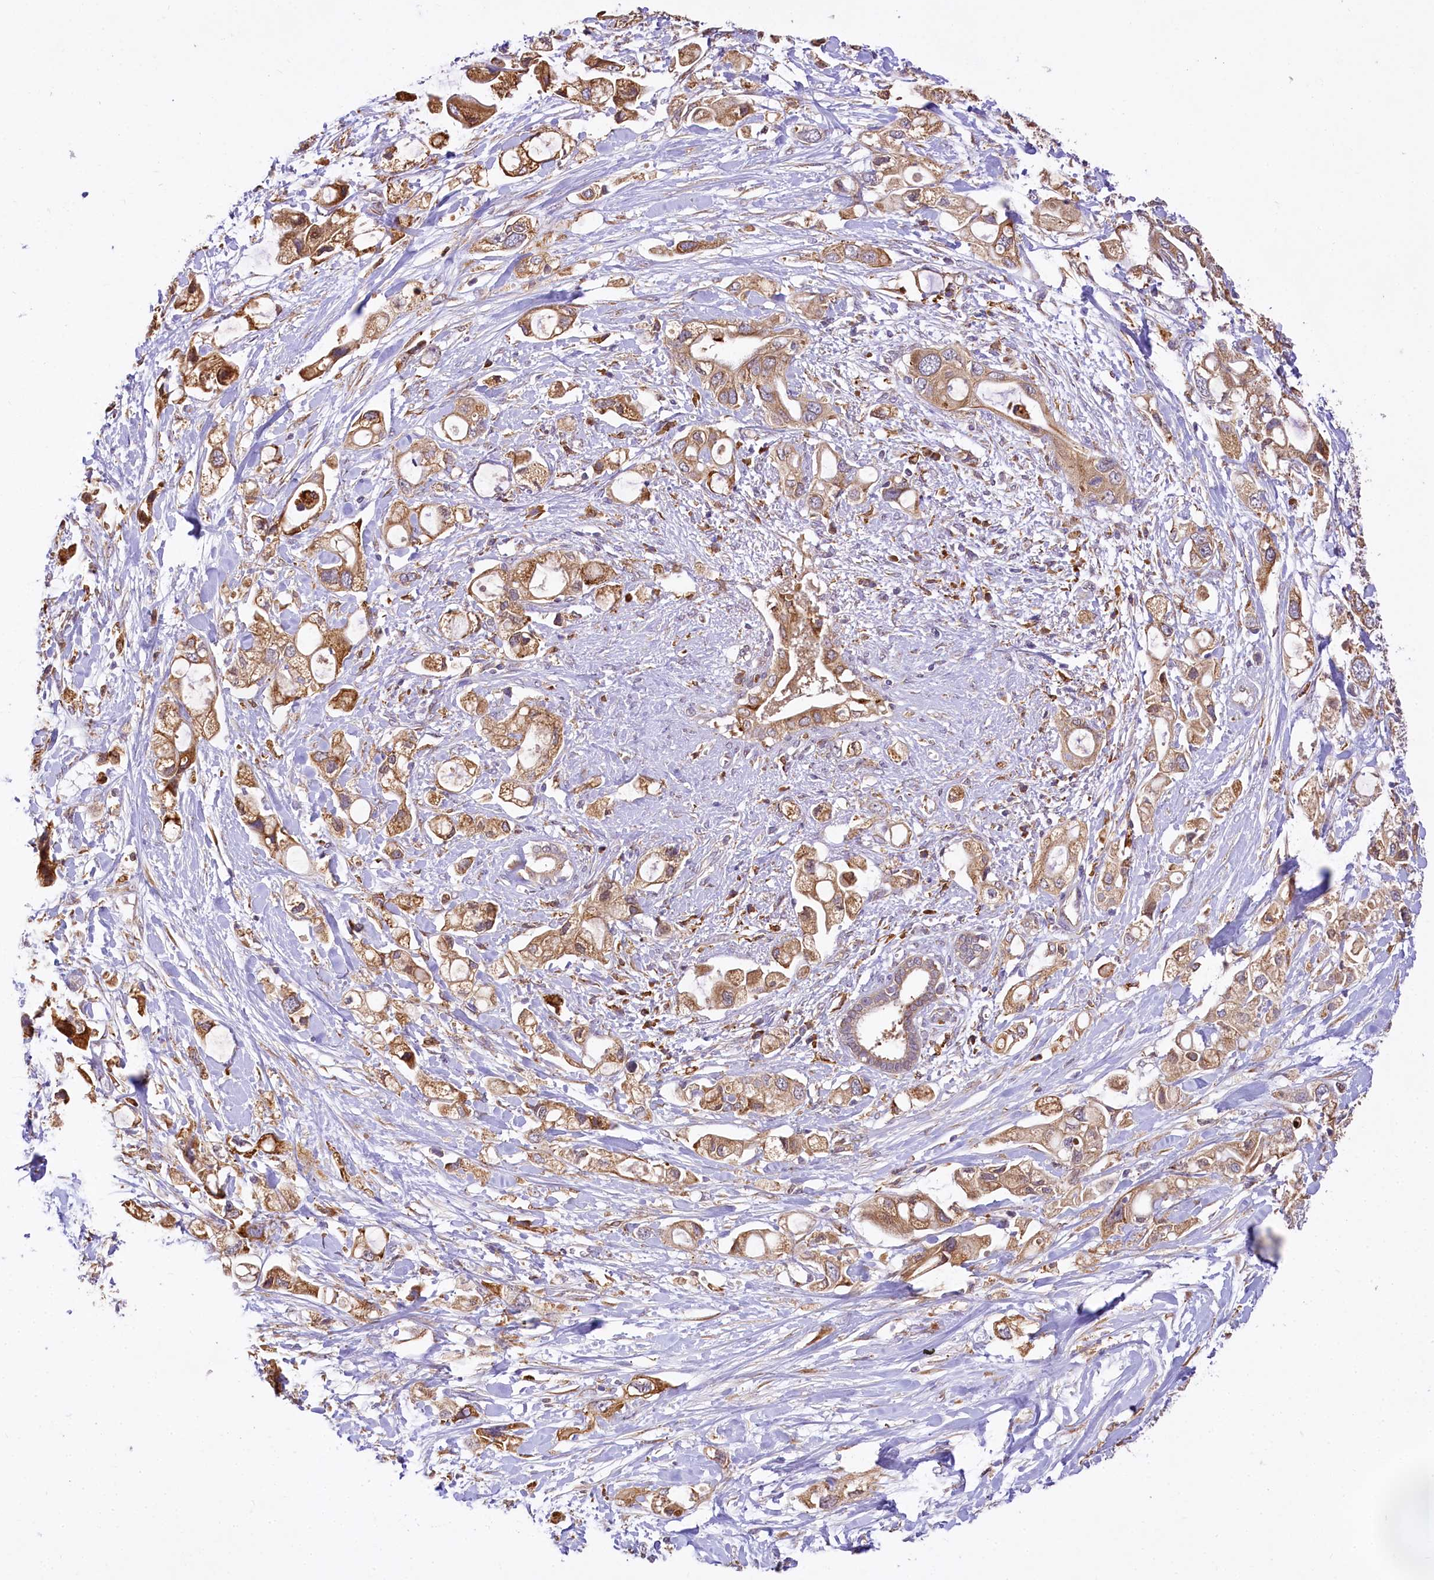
{"staining": {"intensity": "moderate", "quantity": ">75%", "location": "cytoplasmic/membranous"}, "tissue": "pancreatic cancer", "cell_type": "Tumor cells", "image_type": "cancer", "snomed": [{"axis": "morphology", "description": "Adenocarcinoma, NOS"}, {"axis": "topography", "description": "Pancreas"}], "caption": "This image reveals immunohistochemistry staining of human pancreatic adenocarcinoma, with medium moderate cytoplasmic/membranous staining in approximately >75% of tumor cells.", "gene": "PPIP5K2", "patient": {"sex": "female", "age": 56}}